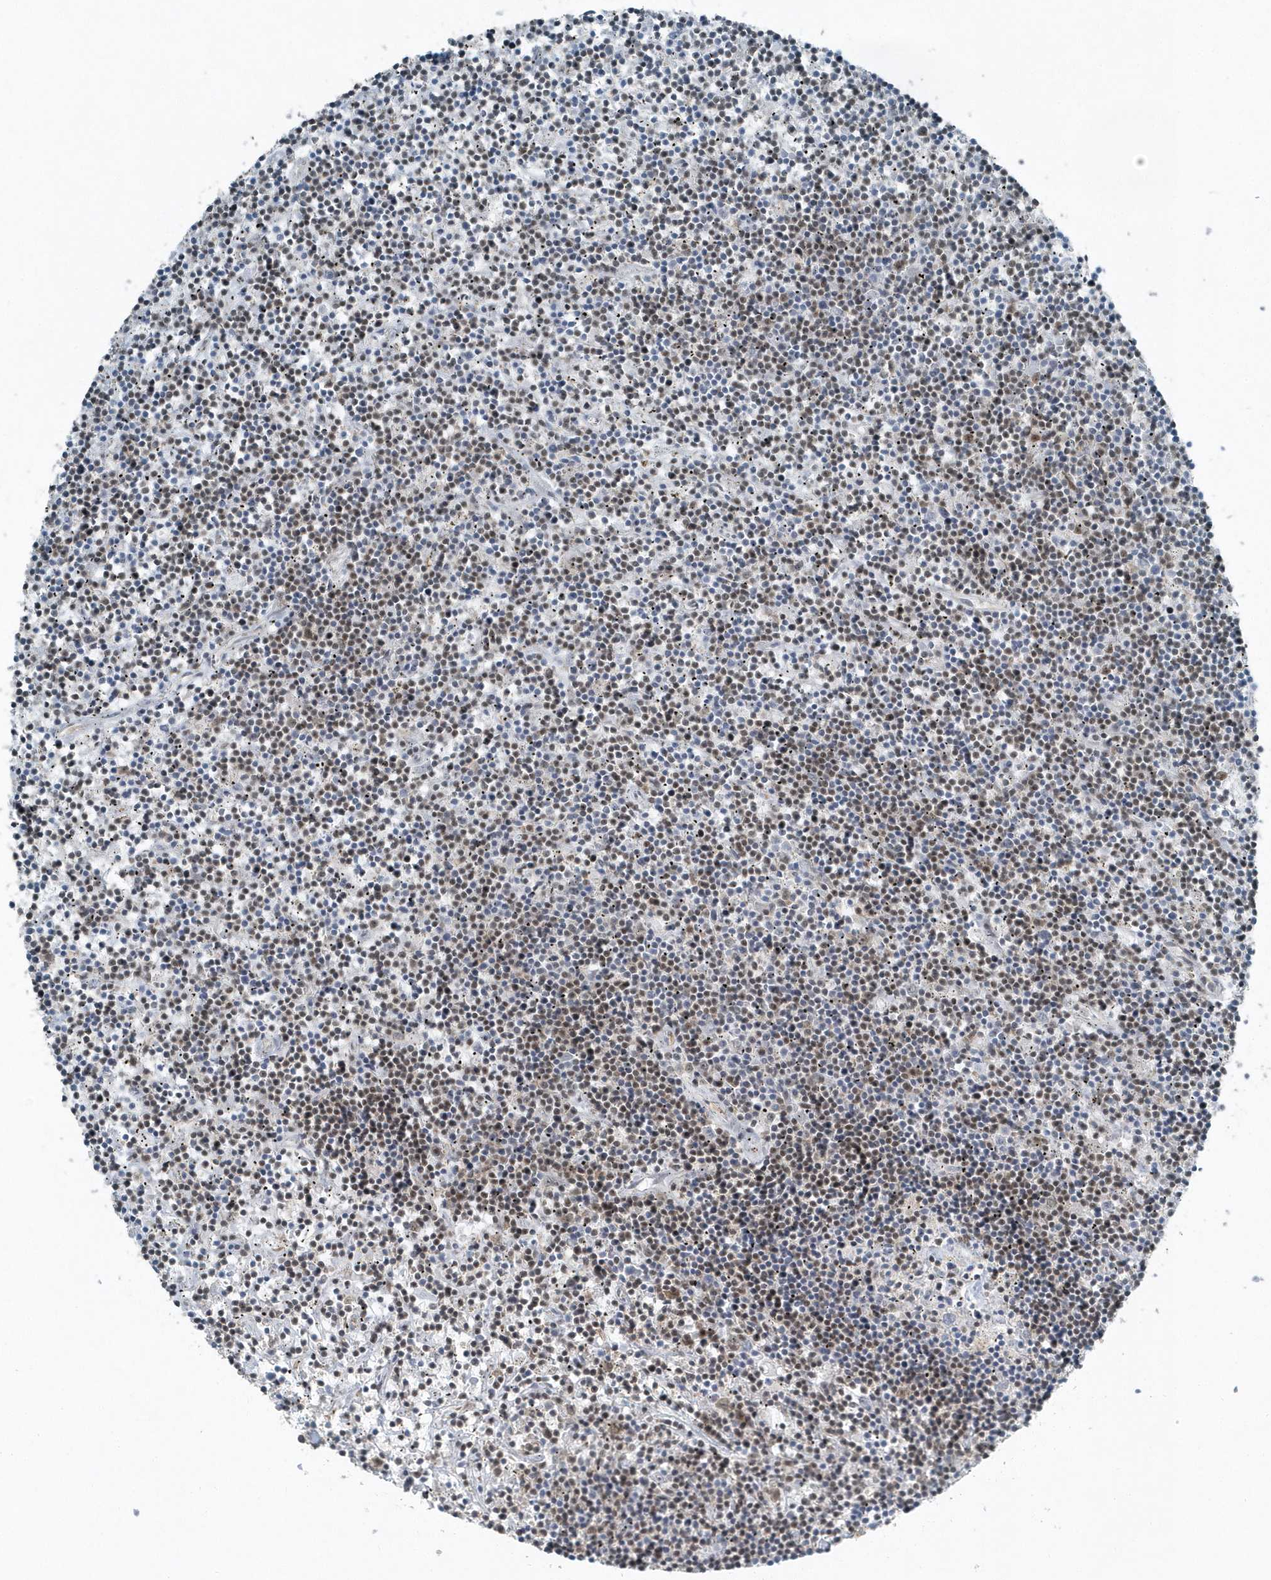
{"staining": {"intensity": "moderate", "quantity": "25%-75%", "location": "nuclear"}, "tissue": "lymphoma", "cell_type": "Tumor cells", "image_type": "cancer", "snomed": [{"axis": "morphology", "description": "Malignant lymphoma, non-Hodgkin's type, Low grade"}, {"axis": "topography", "description": "Spleen"}], "caption": "A photomicrograph of lymphoma stained for a protein reveals moderate nuclear brown staining in tumor cells.", "gene": "YTHDC1", "patient": {"sex": "male", "age": 76}}